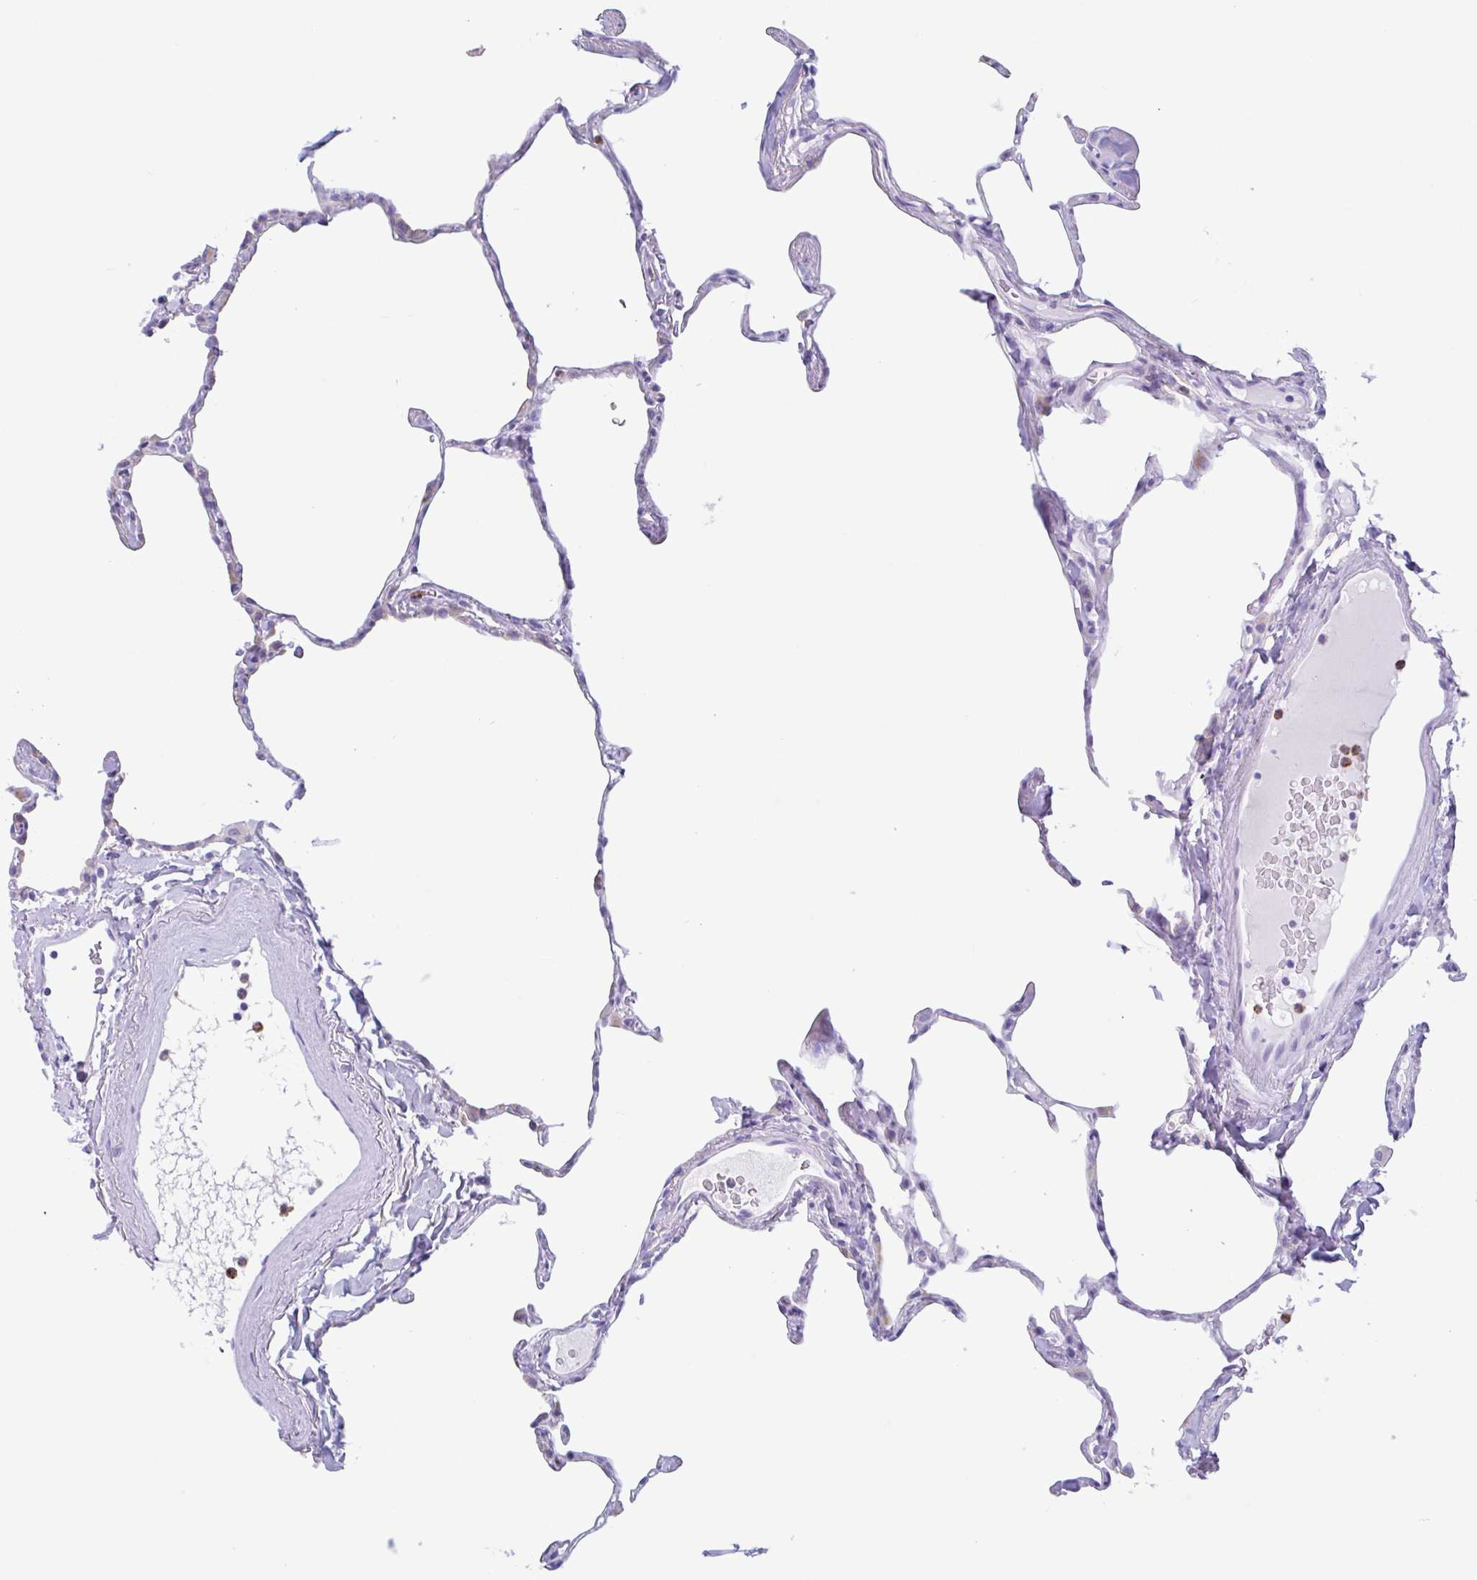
{"staining": {"intensity": "negative", "quantity": "none", "location": "none"}, "tissue": "lung", "cell_type": "Alveolar cells", "image_type": "normal", "snomed": [{"axis": "morphology", "description": "Normal tissue, NOS"}, {"axis": "topography", "description": "Lung"}], "caption": "Human lung stained for a protein using immunohistochemistry reveals no positivity in alveolar cells.", "gene": "DTWD2", "patient": {"sex": "male", "age": 65}}